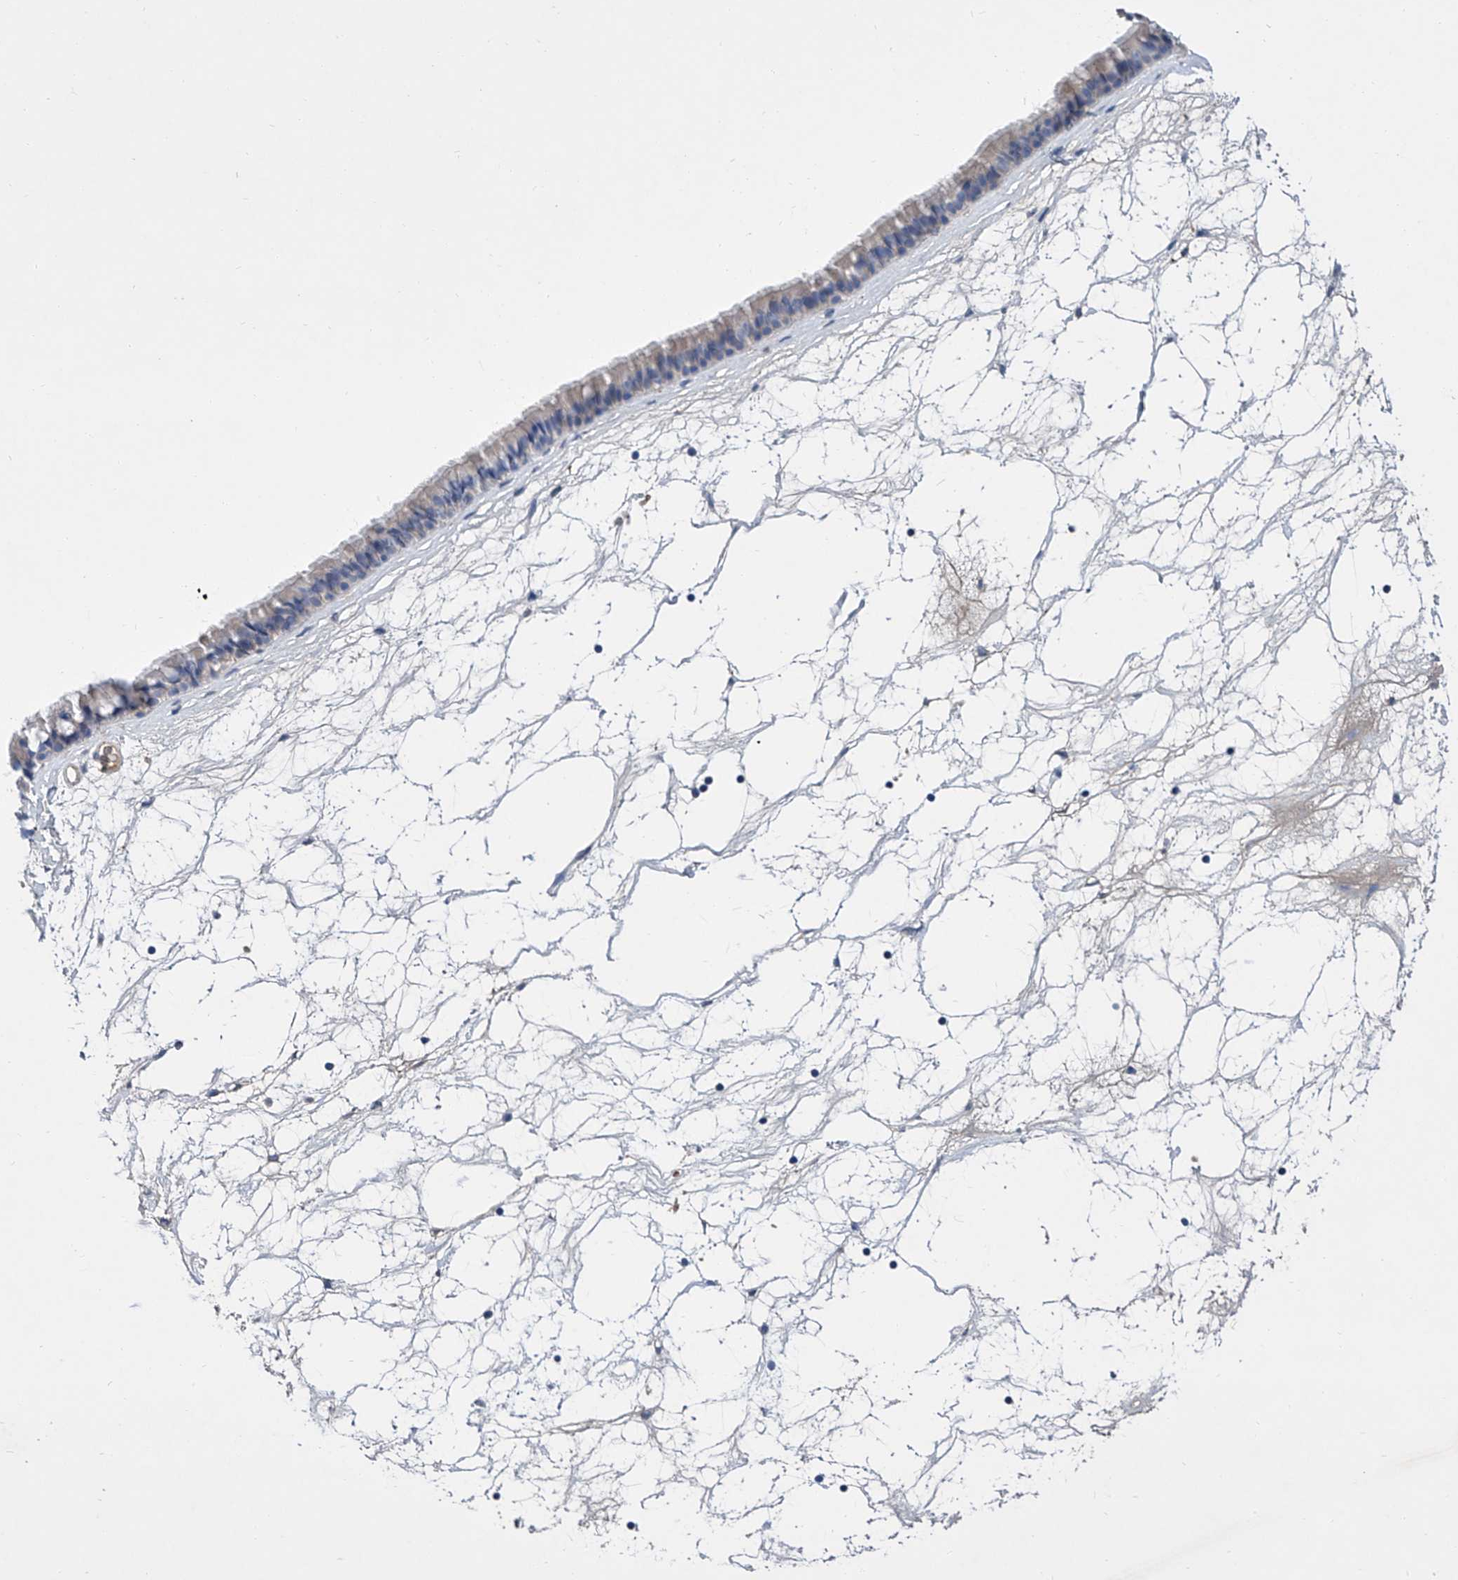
{"staining": {"intensity": "weak", "quantity": "<25%", "location": "cytoplasmic/membranous"}, "tissue": "nasopharynx", "cell_type": "Respiratory epithelial cells", "image_type": "normal", "snomed": [{"axis": "morphology", "description": "Normal tissue, NOS"}, {"axis": "topography", "description": "Nasopharynx"}], "caption": "Benign nasopharynx was stained to show a protein in brown. There is no significant positivity in respiratory epithelial cells. Nuclei are stained in blue.", "gene": "GPT", "patient": {"sex": "male", "age": 64}}